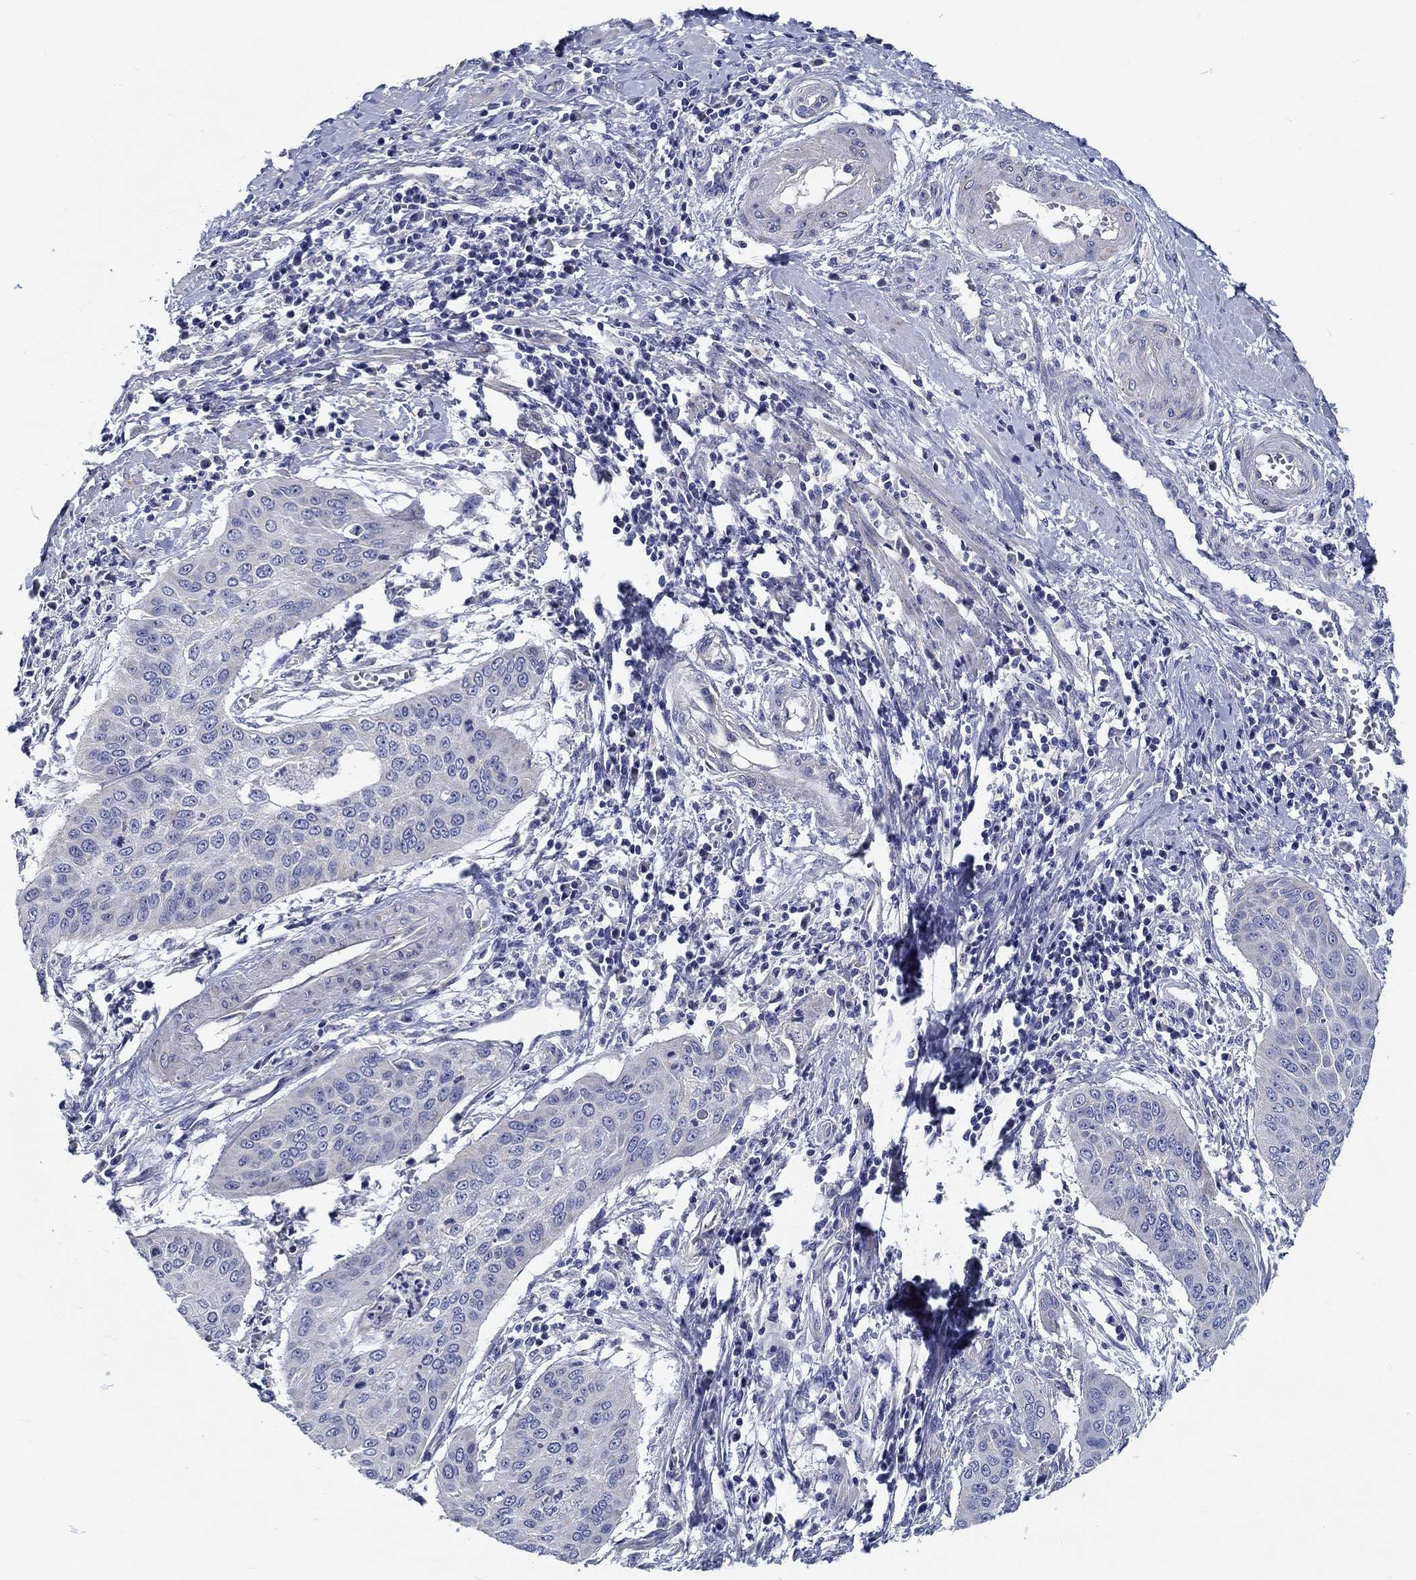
{"staining": {"intensity": "negative", "quantity": "none", "location": "none"}, "tissue": "cervical cancer", "cell_type": "Tumor cells", "image_type": "cancer", "snomed": [{"axis": "morphology", "description": "Squamous cell carcinoma, NOS"}, {"axis": "topography", "description": "Cervix"}], "caption": "Tumor cells show no significant expression in squamous cell carcinoma (cervical). (Stains: DAB immunohistochemistry (IHC) with hematoxylin counter stain, Microscopy: brightfield microscopy at high magnification).", "gene": "MYBPC1", "patient": {"sex": "female", "age": 39}}